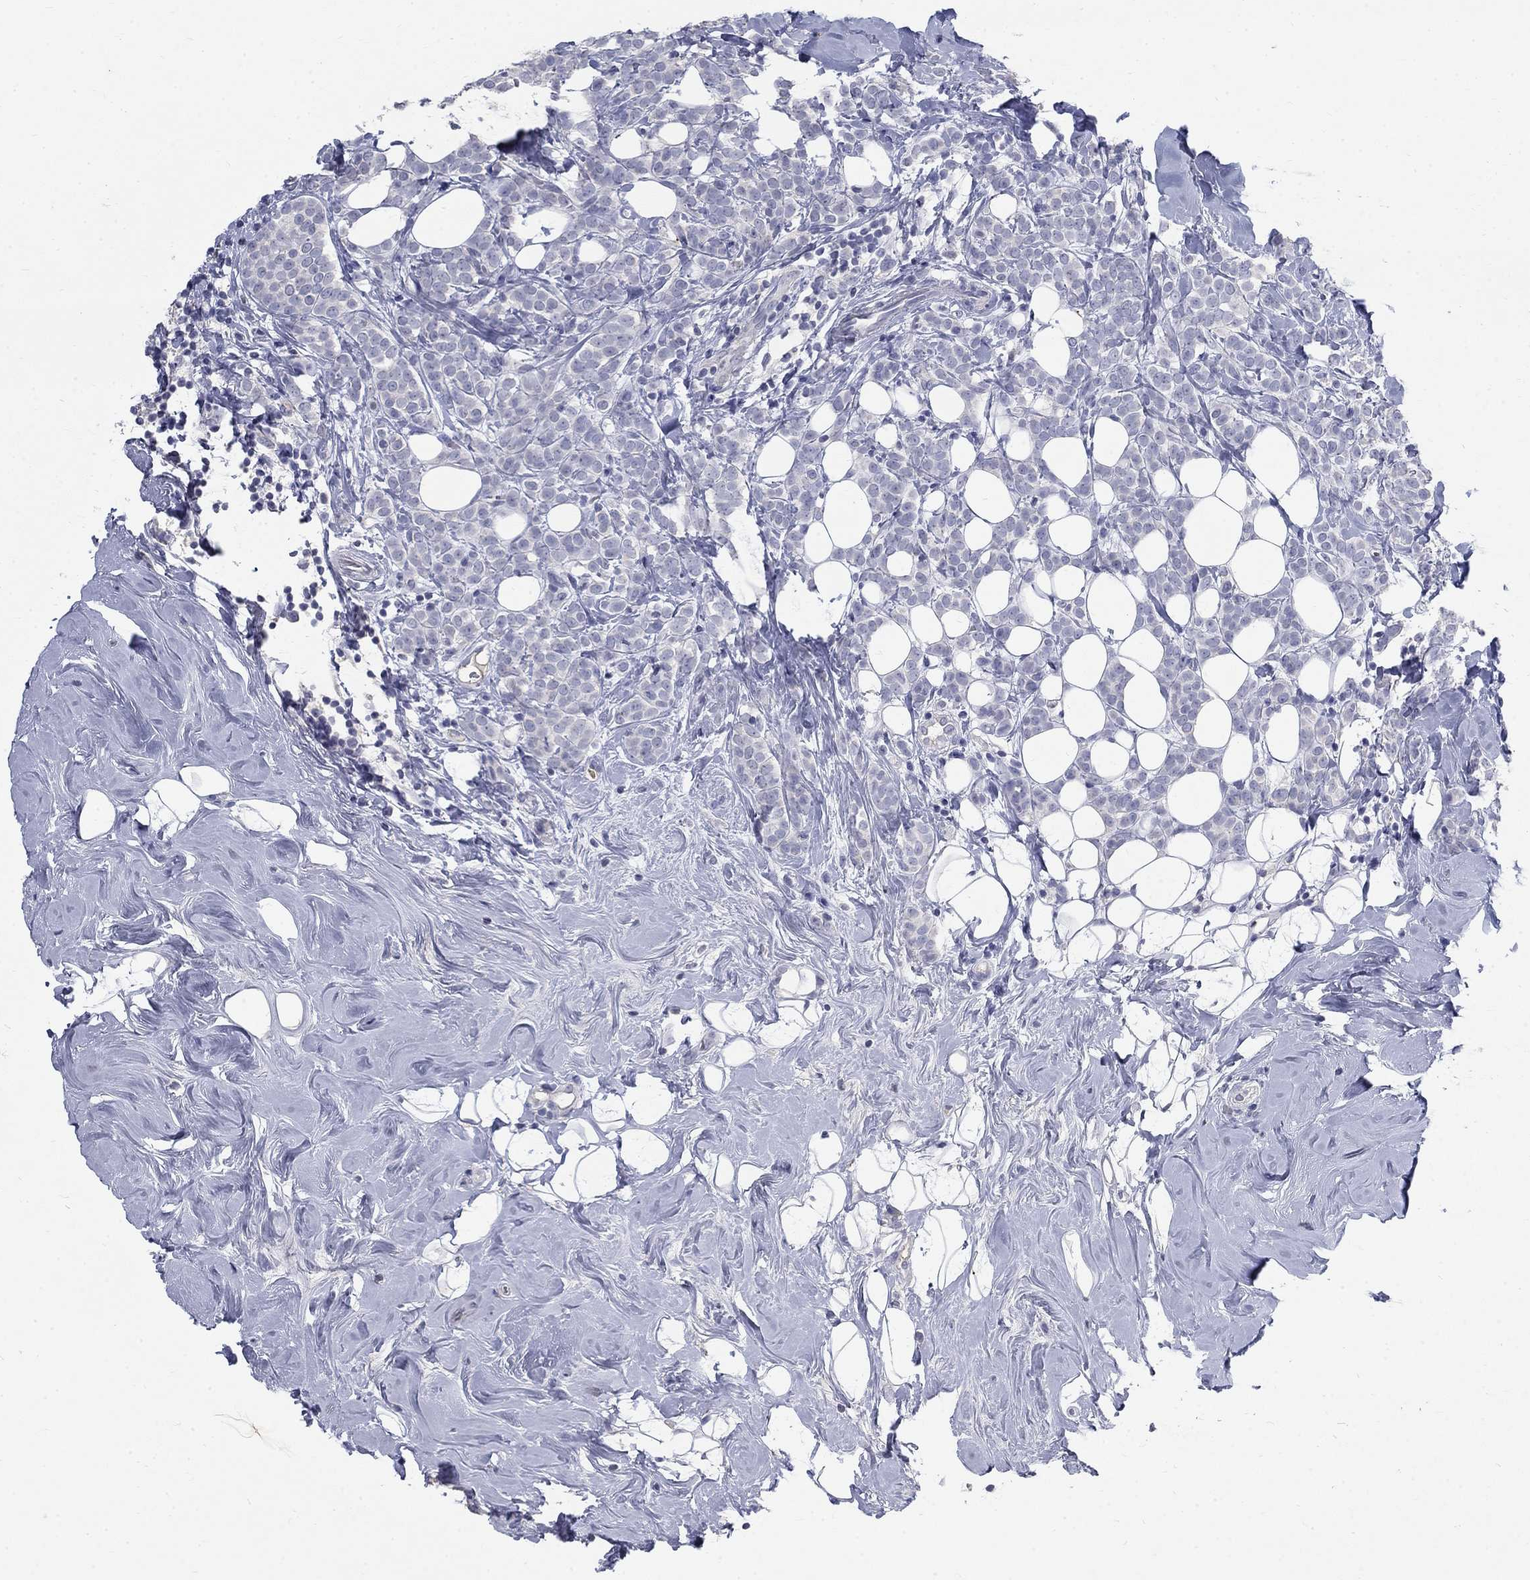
{"staining": {"intensity": "negative", "quantity": "none", "location": "none"}, "tissue": "breast cancer", "cell_type": "Tumor cells", "image_type": "cancer", "snomed": [{"axis": "morphology", "description": "Lobular carcinoma"}, {"axis": "topography", "description": "Breast"}], "caption": "Human breast cancer (lobular carcinoma) stained for a protein using immunohistochemistry demonstrates no positivity in tumor cells.", "gene": "PTH1R", "patient": {"sex": "female", "age": 49}}